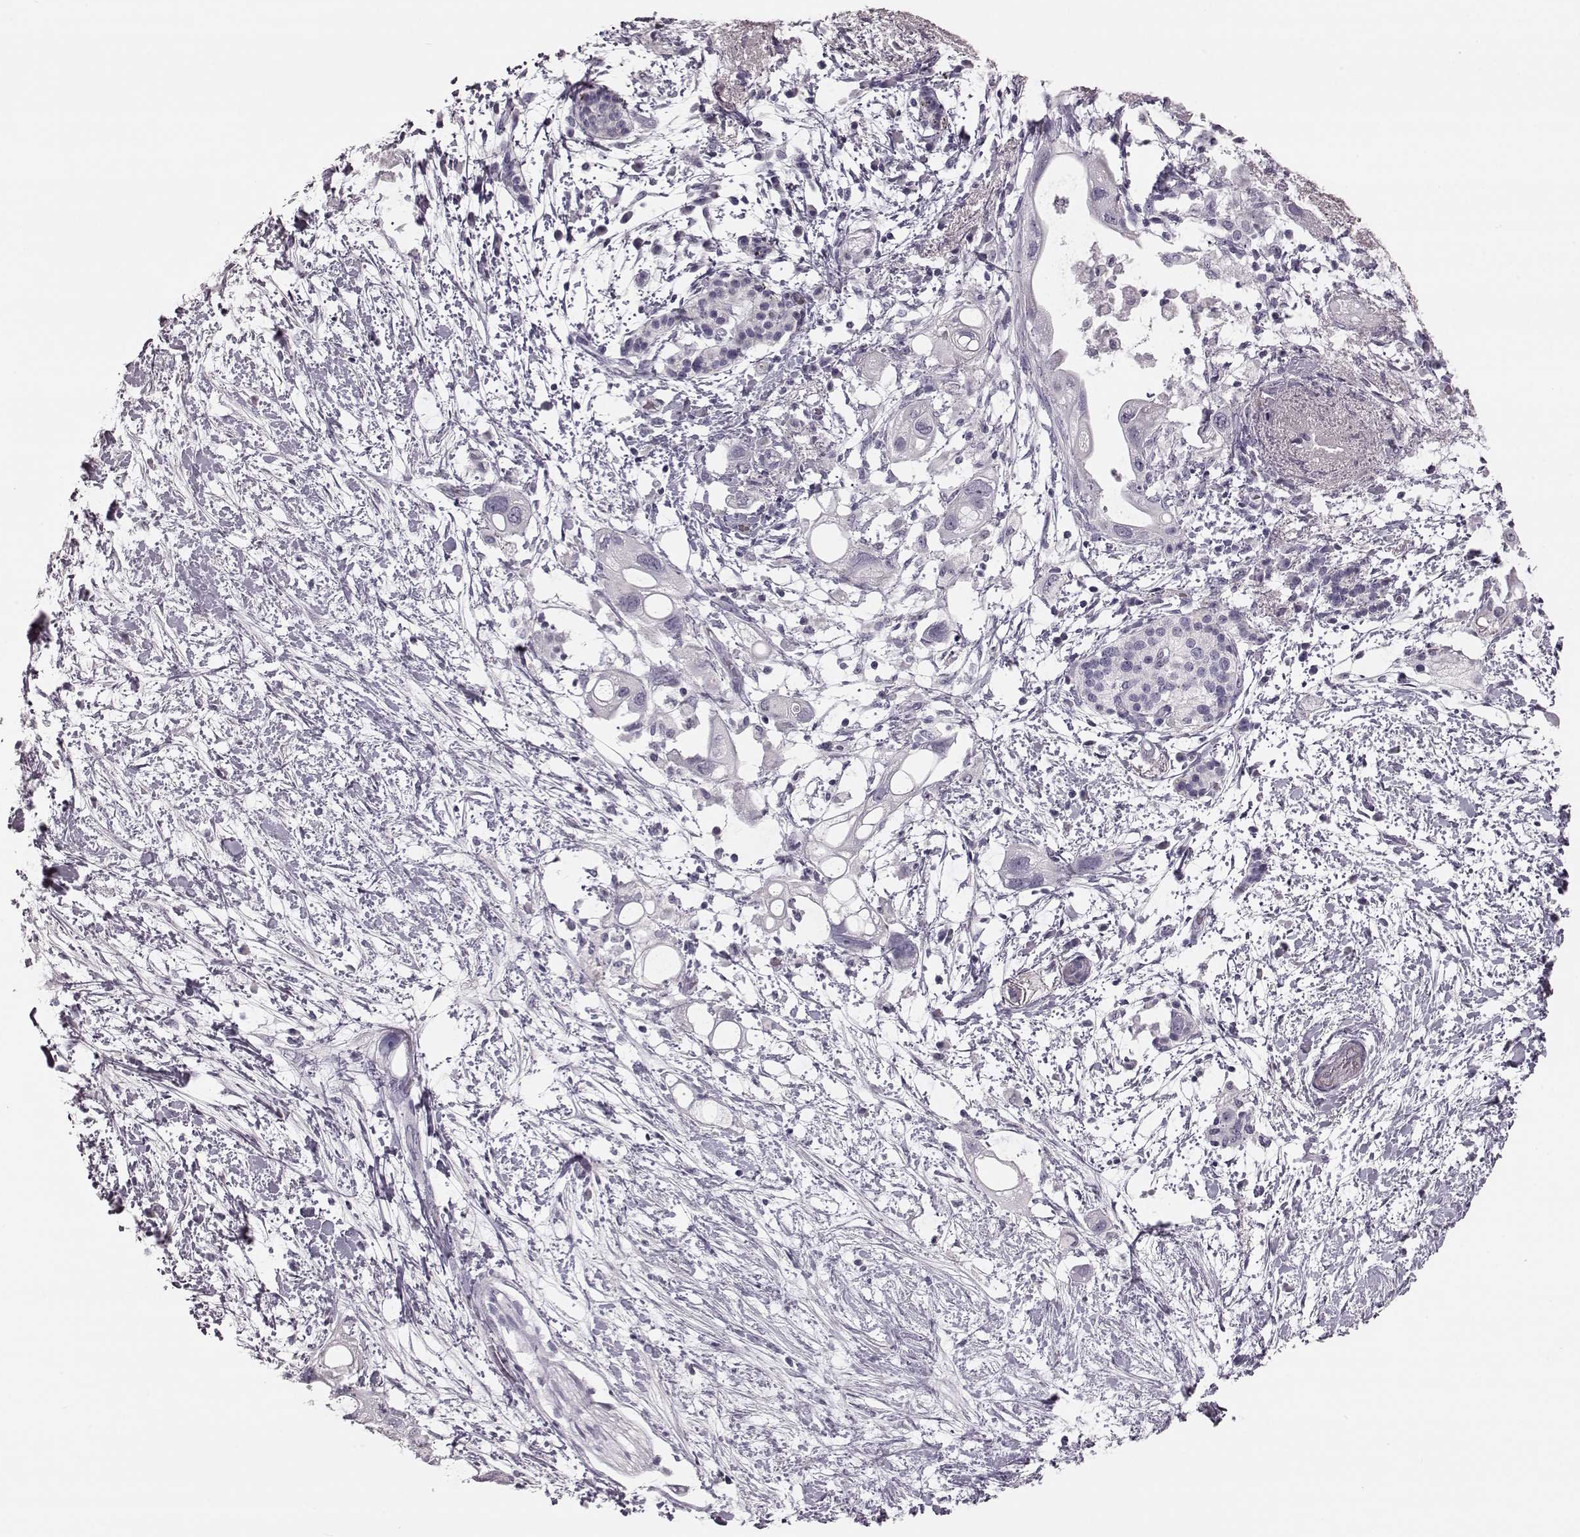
{"staining": {"intensity": "negative", "quantity": "none", "location": "none"}, "tissue": "pancreatic cancer", "cell_type": "Tumor cells", "image_type": "cancer", "snomed": [{"axis": "morphology", "description": "Adenocarcinoma, NOS"}, {"axis": "topography", "description": "Pancreas"}], "caption": "Immunohistochemical staining of human pancreatic cancer (adenocarcinoma) shows no significant expression in tumor cells. (Brightfield microscopy of DAB immunohistochemistry at high magnification).", "gene": "ZNF433", "patient": {"sex": "female", "age": 72}}